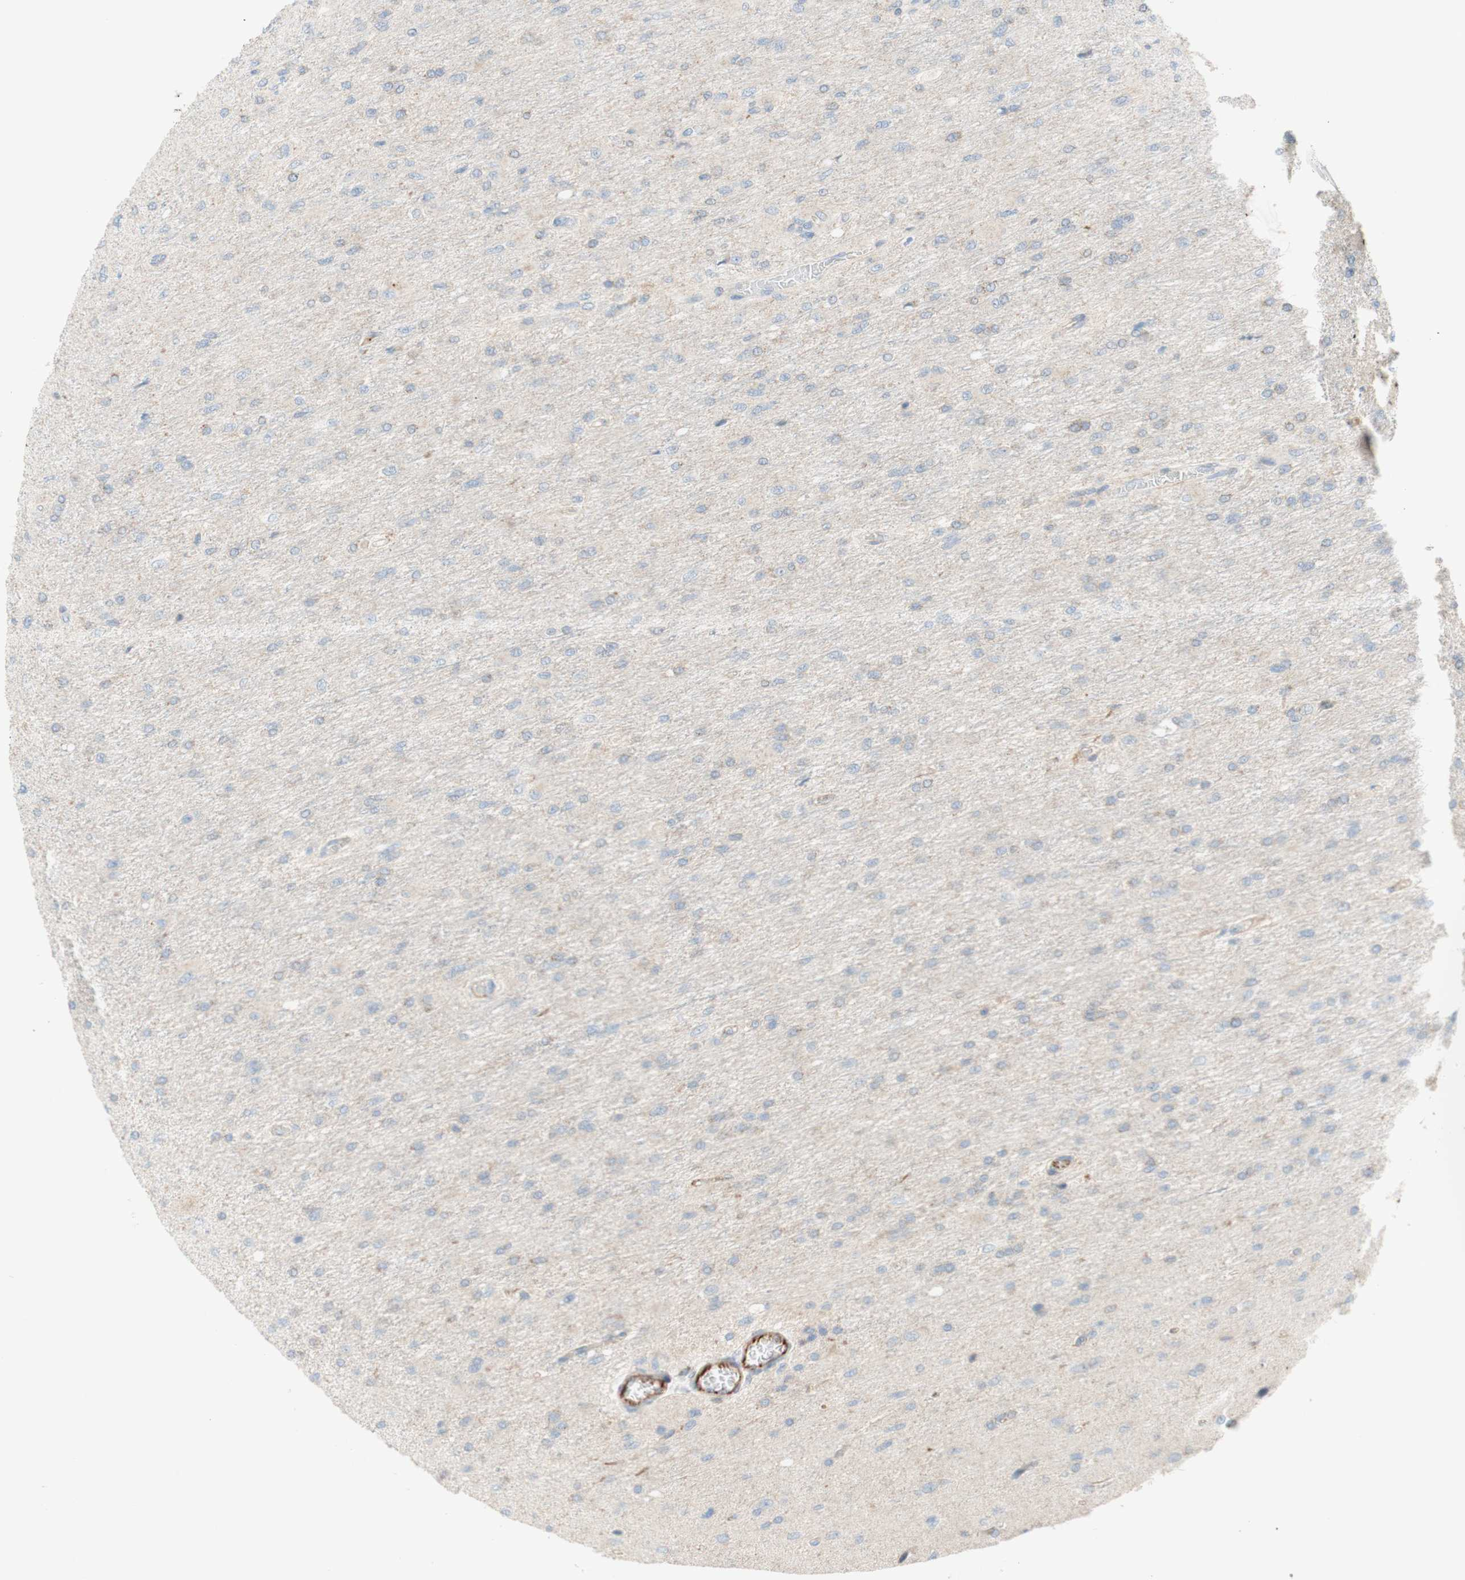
{"staining": {"intensity": "negative", "quantity": "none", "location": "none"}, "tissue": "glioma", "cell_type": "Tumor cells", "image_type": "cancer", "snomed": [{"axis": "morphology", "description": "Glioma, malignant, High grade"}, {"axis": "topography", "description": "Cerebral cortex"}], "caption": "Immunohistochemistry image of glioma stained for a protein (brown), which demonstrates no staining in tumor cells. (DAB (3,3'-diaminobenzidine) immunohistochemistry (IHC) visualized using brightfield microscopy, high magnification).", "gene": "POU2AF1", "patient": {"sex": "female", "age": 36}}